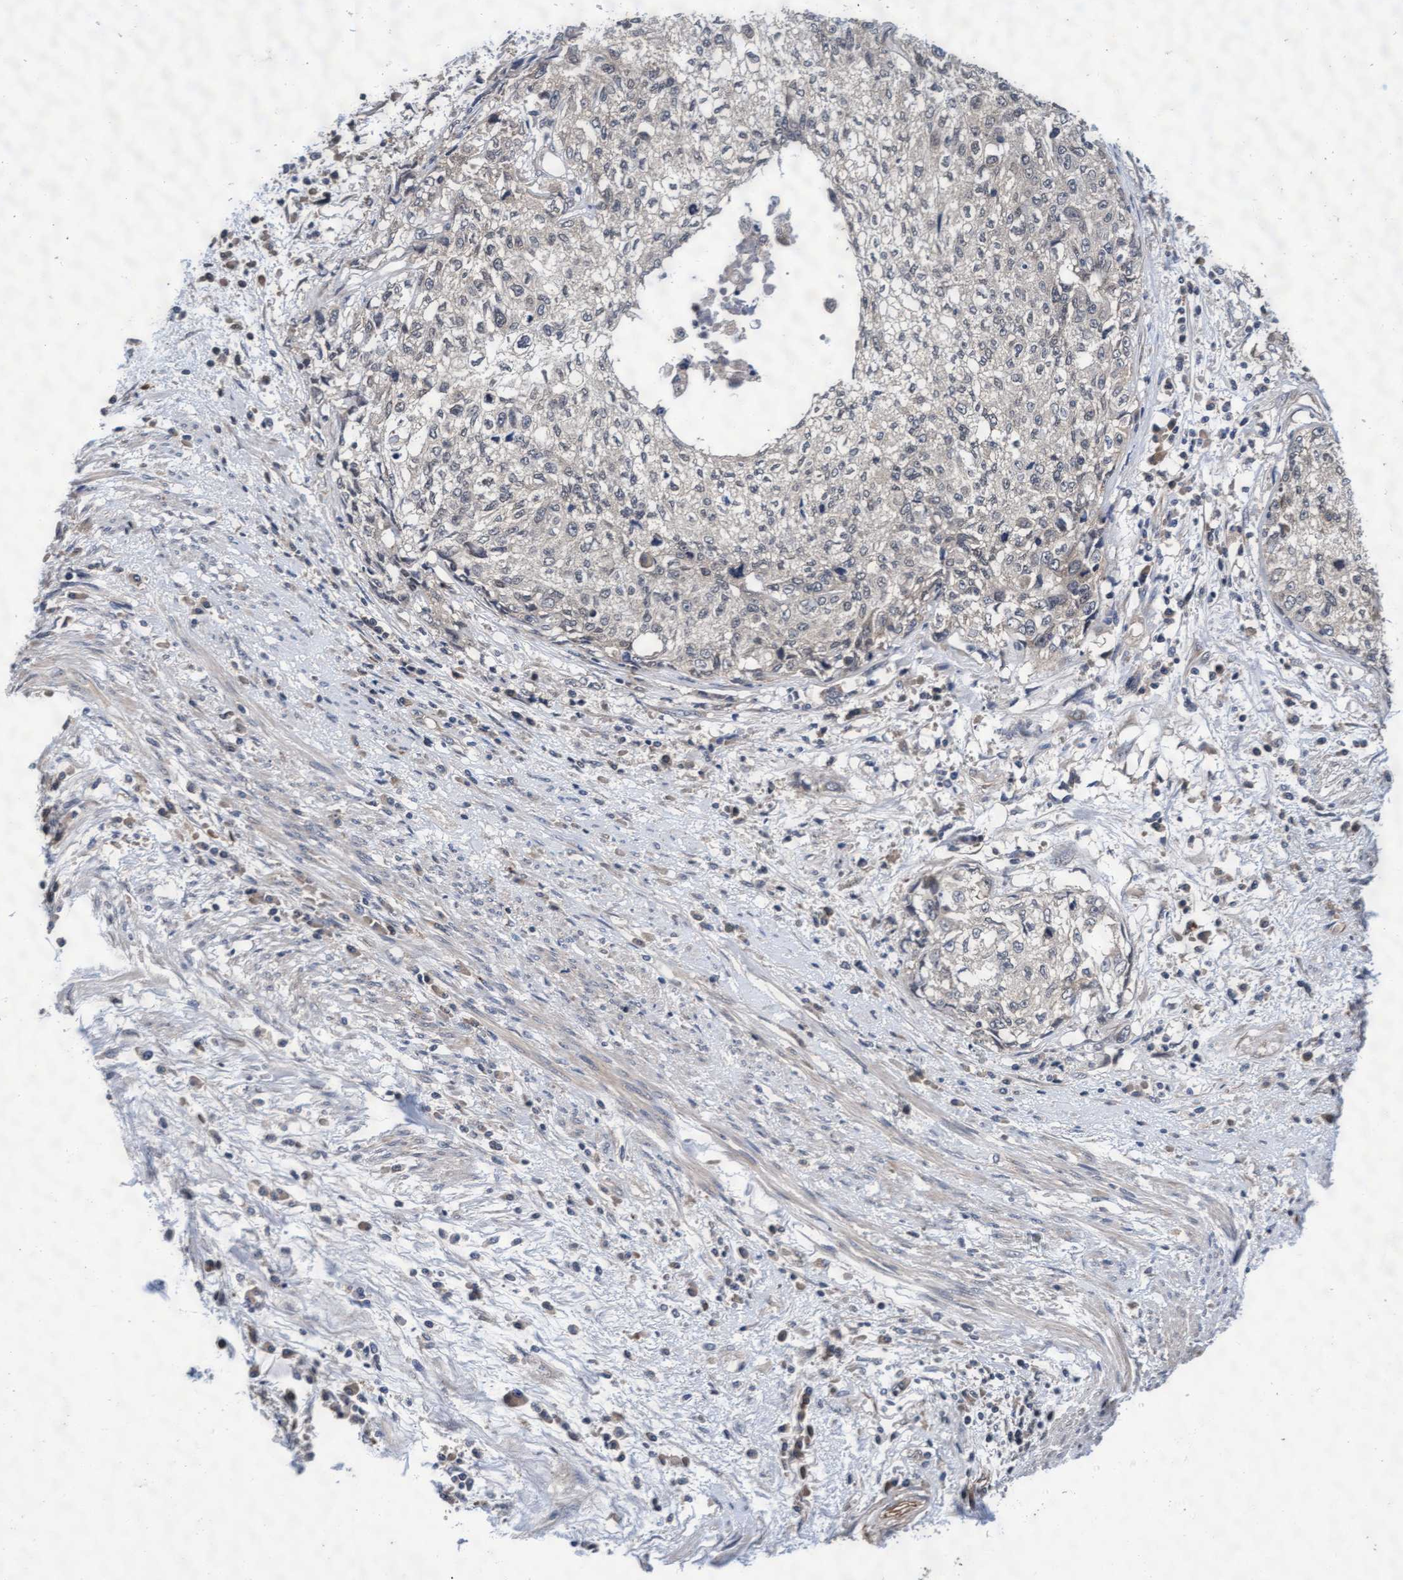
{"staining": {"intensity": "negative", "quantity": "none", "location": "none"}, "tissue": "cervical cancer", "cell_type": "Tumor cells", "image_type": "cancer", "snomed": [{"axis": "morphology", "description": "Squamous cell carcinoma, NOS"}, {"axis": "topography", "description": "Cervix"}], "caption": "DAB (3,3'-diaminobenzidine) immunohistochemical staining of squamous cell carcinoma (cervical) shows no significant positivity in tumor cells.", "gene": "EFCAB13", "patient": {"sex": "female", "age": 57}}